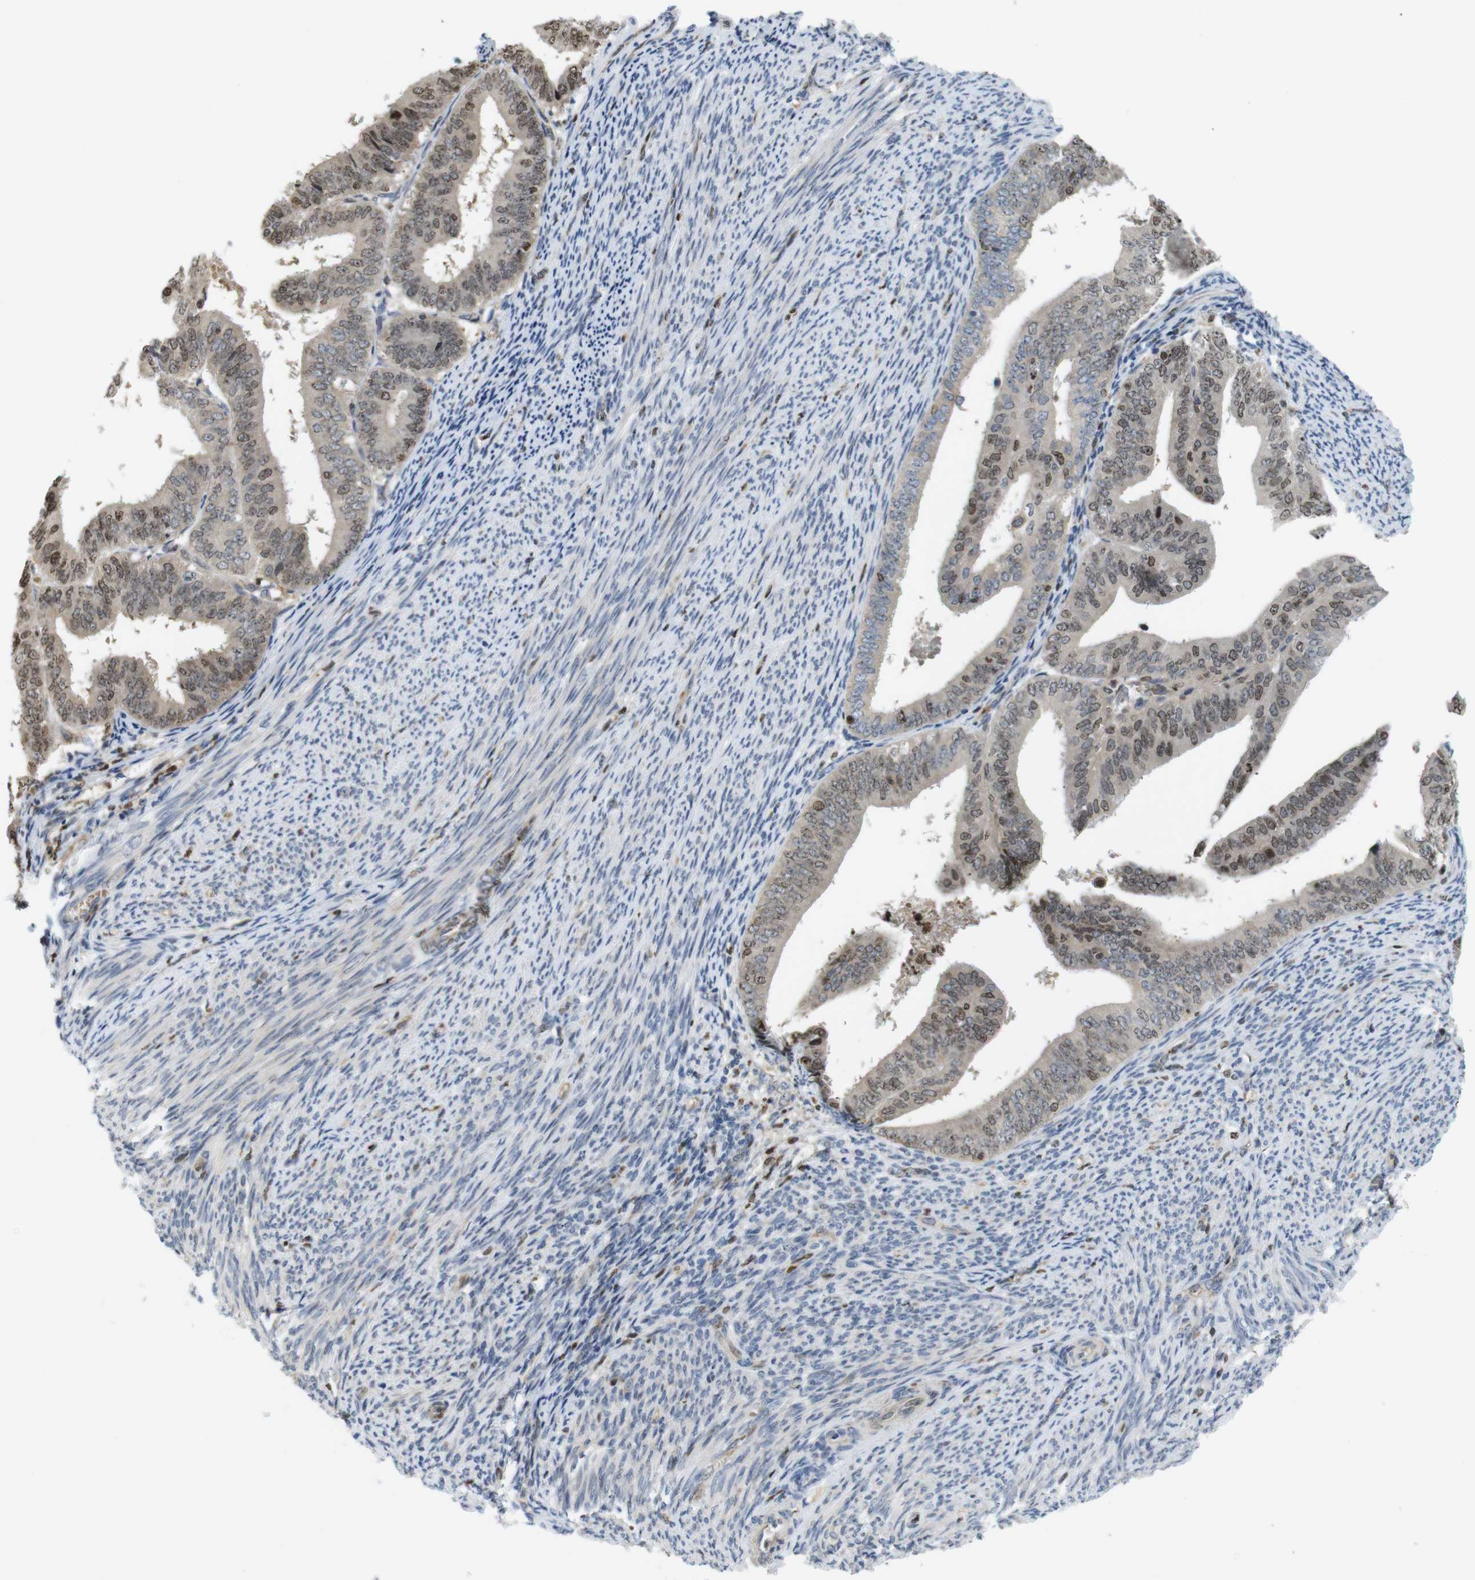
{"staining": {"intensity": "moderate", "quantity": "<25%", "location": "nuclear"}, "tissue": "endometrial cancer", "cell_type": "Tumor cells", "image_type": "cancer", "snomed": [{"axis": "morphology", "description": "Adenocarcinoma, NOS"}, {"axis": "topography", "description": "Endometrium"}], "caption": "This is a photomicrograph of IHC staining of endometrial cancer (adenocarcinoma), which shows moderate expression in the nuclear of tumor cells.", "gene": "MBD1", "patient": {"sex": "female", "age": 63}}